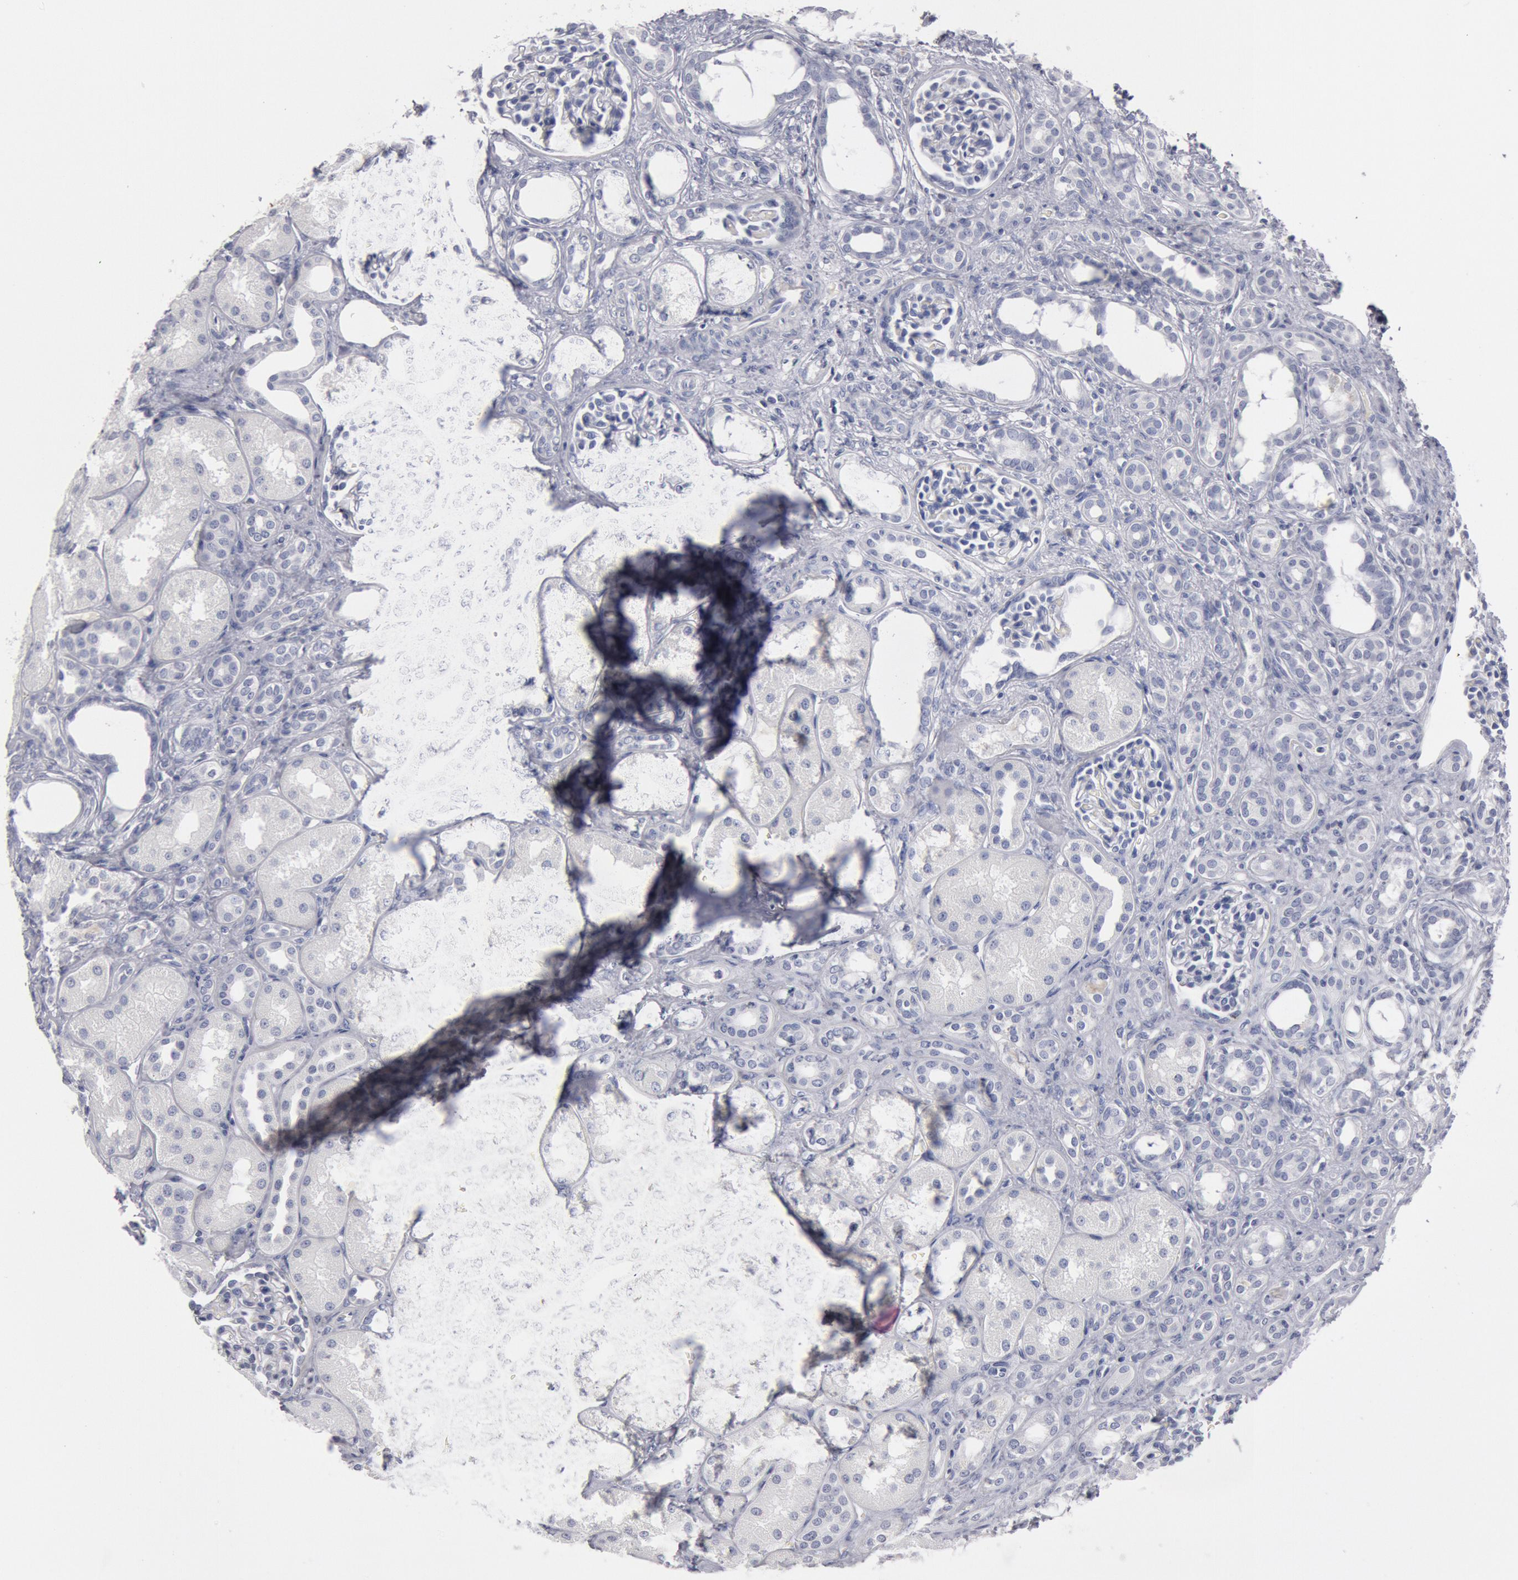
{"staining": {"intensity": "negative", "quantity": "none", "location": "none"}, "tissue": "kidney", "cell_type": "Cells in glomeruli", "image_type": "normal", "snomed": [{"axis": "morphology", "description": "Normal tissue, NOS"}, {"axis": "topography", "description": "Kidney"}], "caption": "IHC of unremarkable kidney demonstrates no expression in cells in glomeruli. Nuclei are stained in blue.", "gene": "FOXA2", "patient": {"sex": "male", "age": 7}}